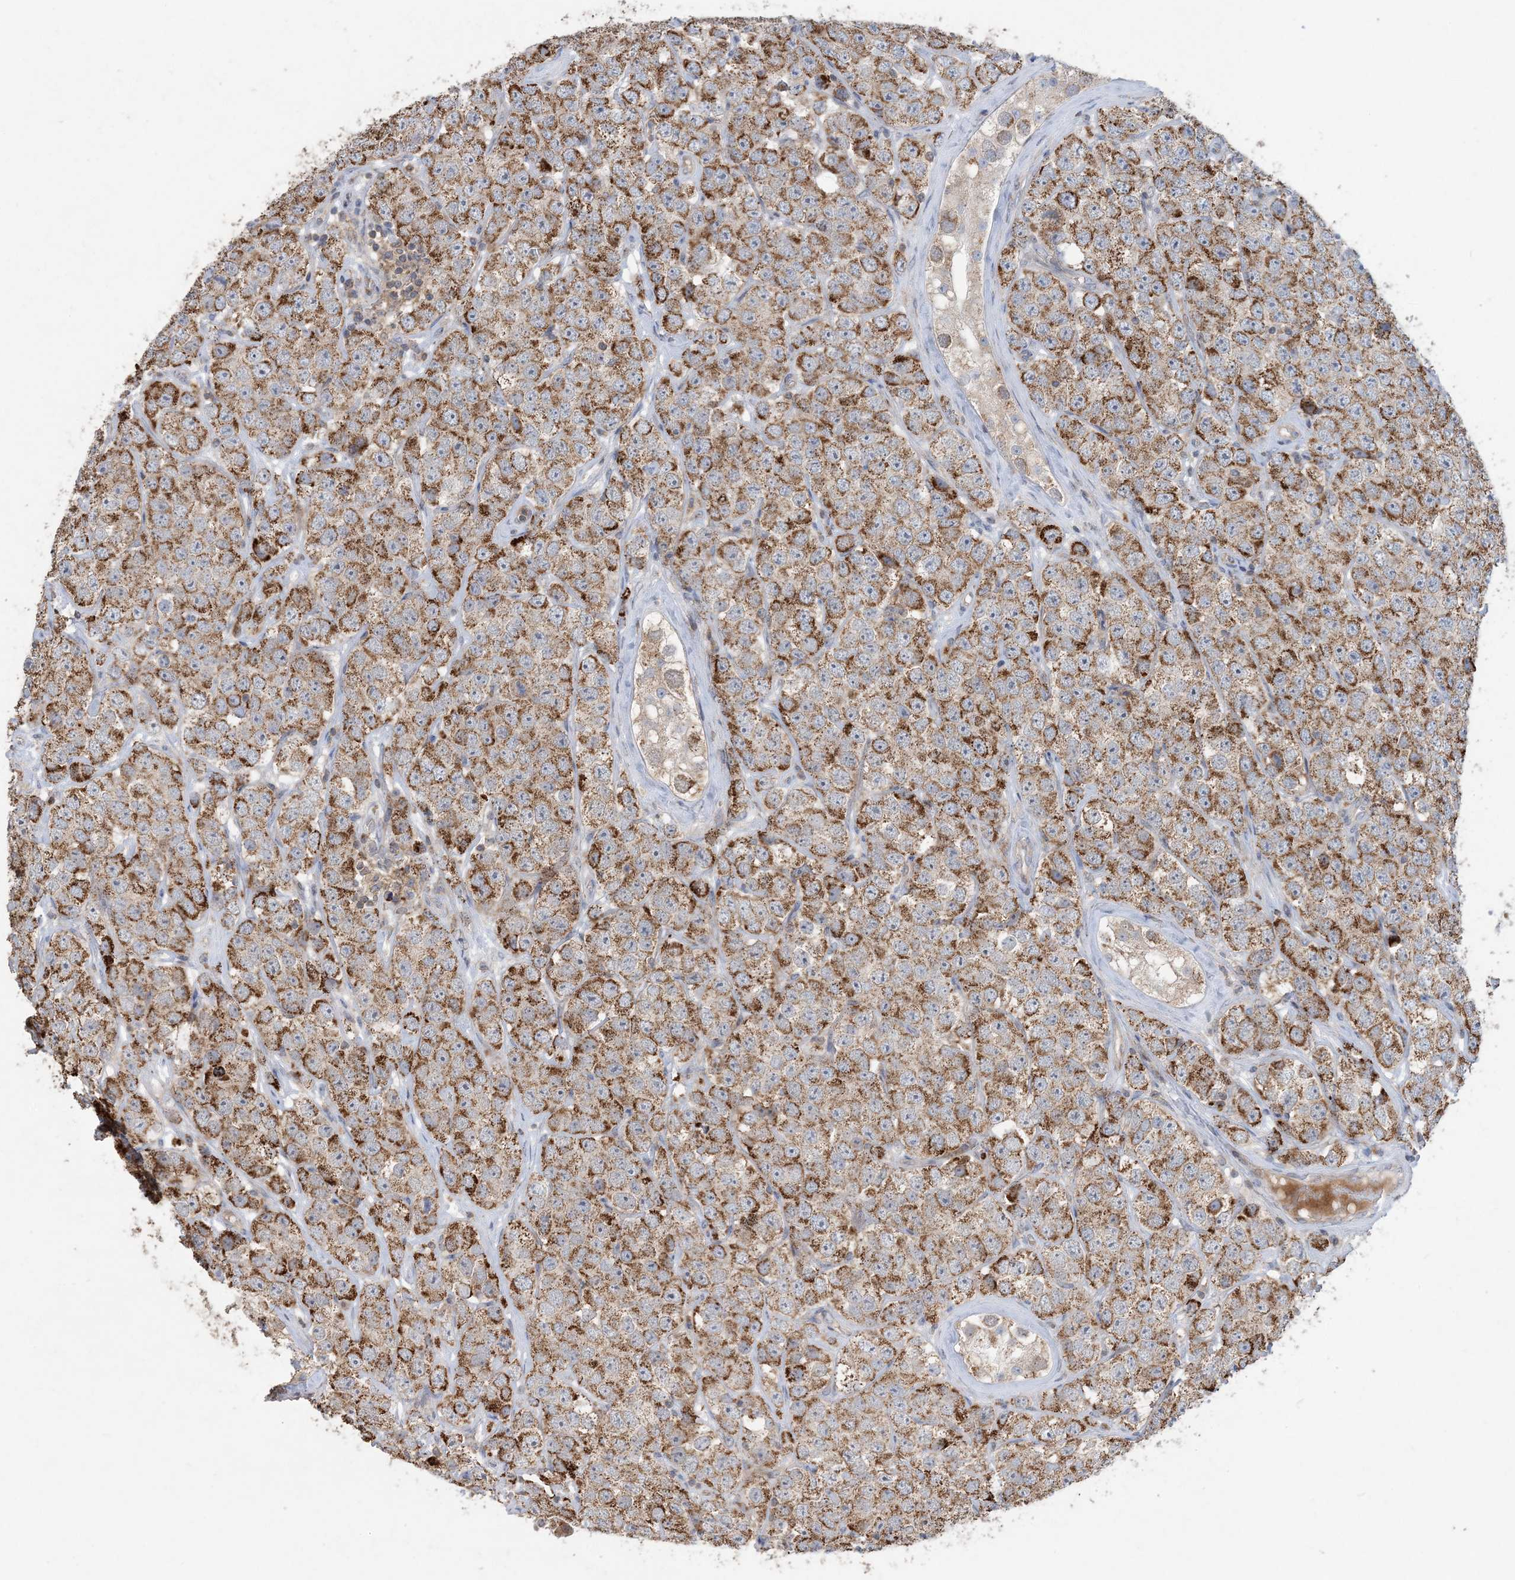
{"staining": {"intensity": "moderate", "quantity": ">75%", "location": "cytoplasmic/membranous"}, "tissue": "testis cancer", "cell_type": "Tumor cells", "image_type": "cancer", "snomed": [{"axis": "morphology", "description": "Seminoma, NOS"}, {"axis": "topography", "description": "Testis"}], "caption": "Immunohistochemical staining of human testis seminoma reveals medium levels of moderate cytoplasmic/membranous protein expression in approximately >75% of tumor cells.", "gene": "ECHDC1", "patient": {"sex": "male", "age": 28}}